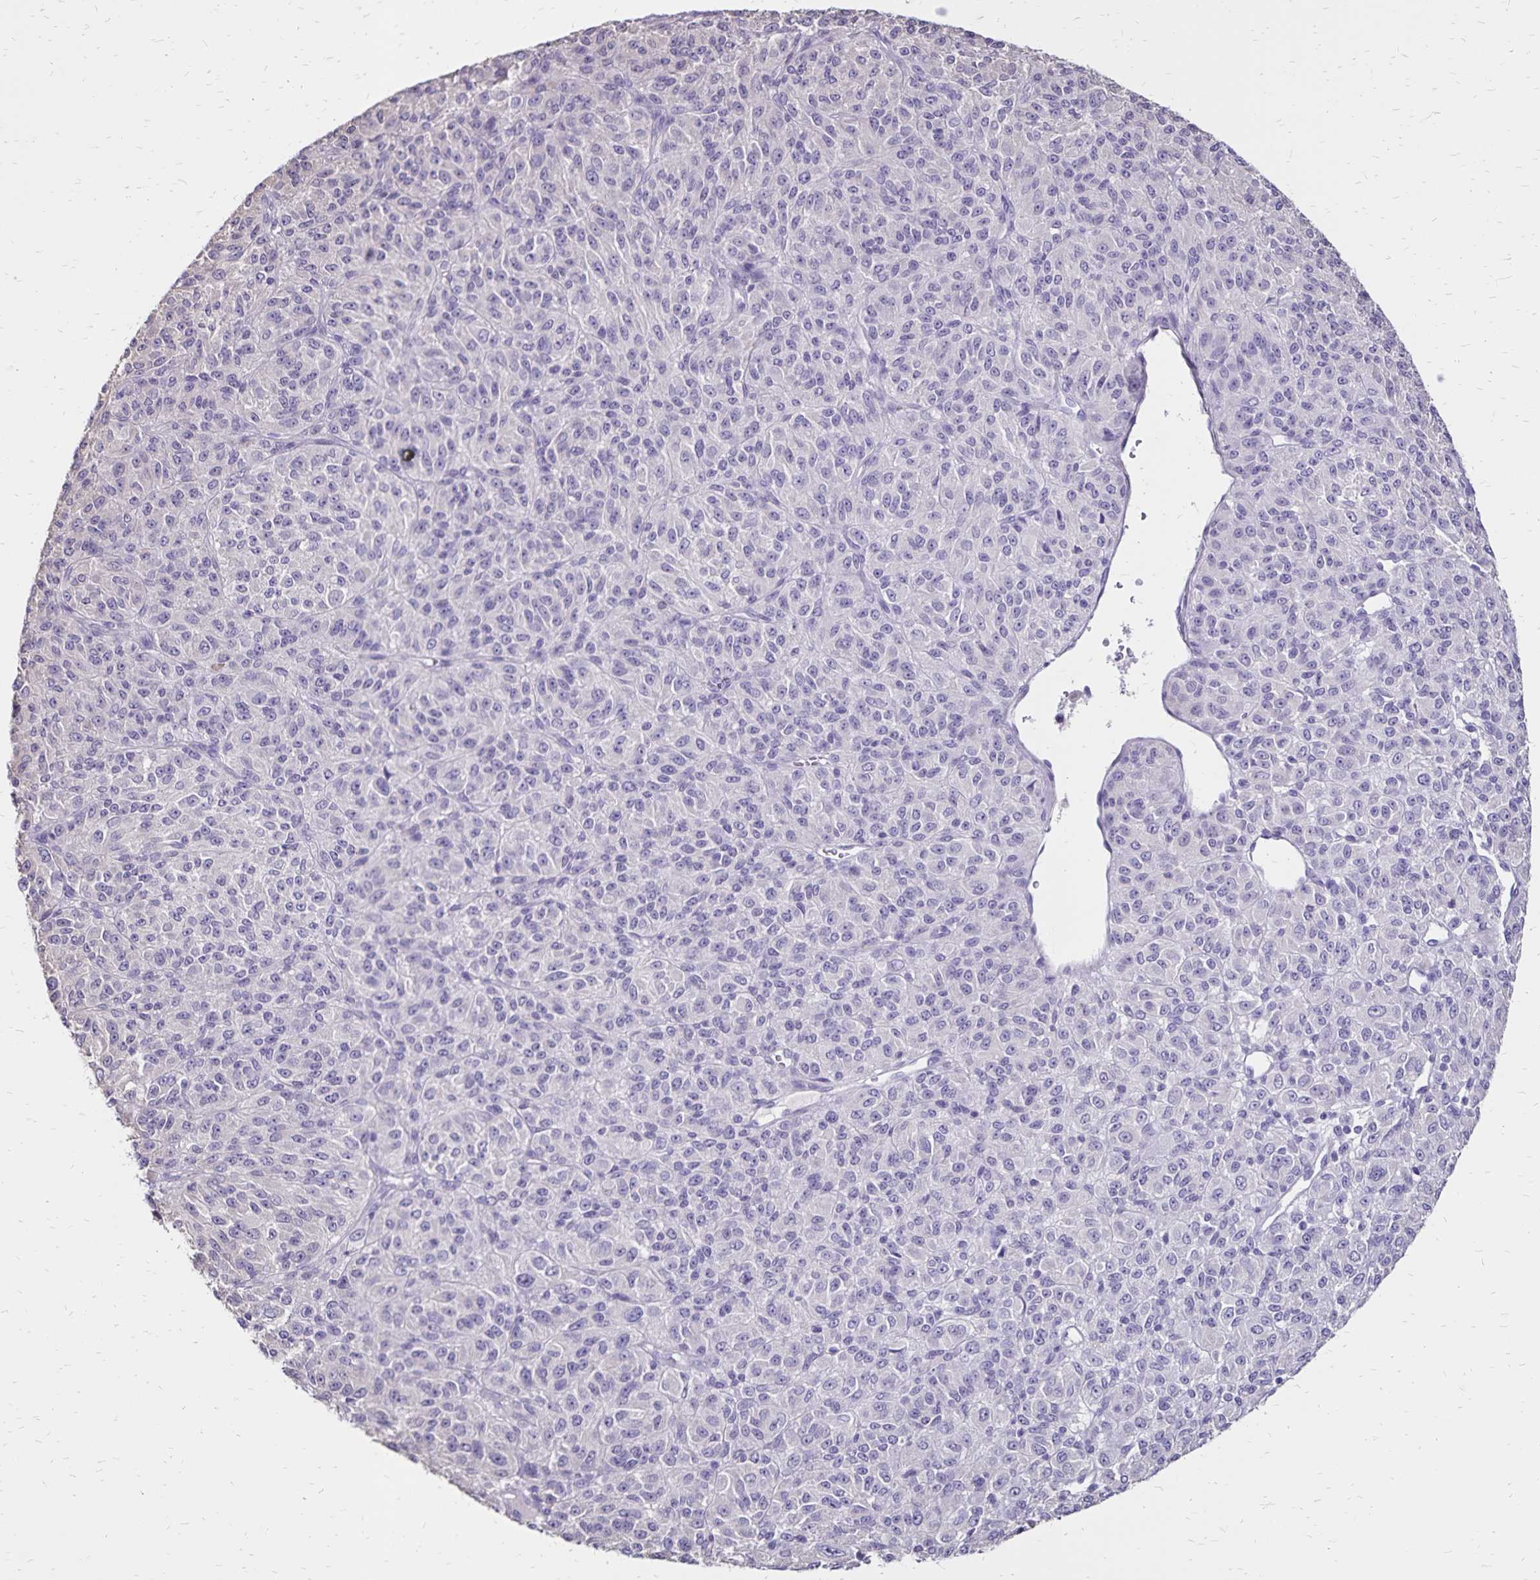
{"staining": {"intensity": "negative", "quantity": "none", "location": "none"}, "tissue": "melanoma", "cell_type": "Tumor cells", "image_type": "cancer", "snomed": [{"axis": "morphology", "description": "Malignant melanoma, Metastatic site"}, {"axis": "topography", "description": "Brain"}], "caption": "A micrograph of melanoma stained for a protein displays no brown staining in tumor cells.", "gene": "SH3GL3", "patient": {"sex": "female", "age": 56}}